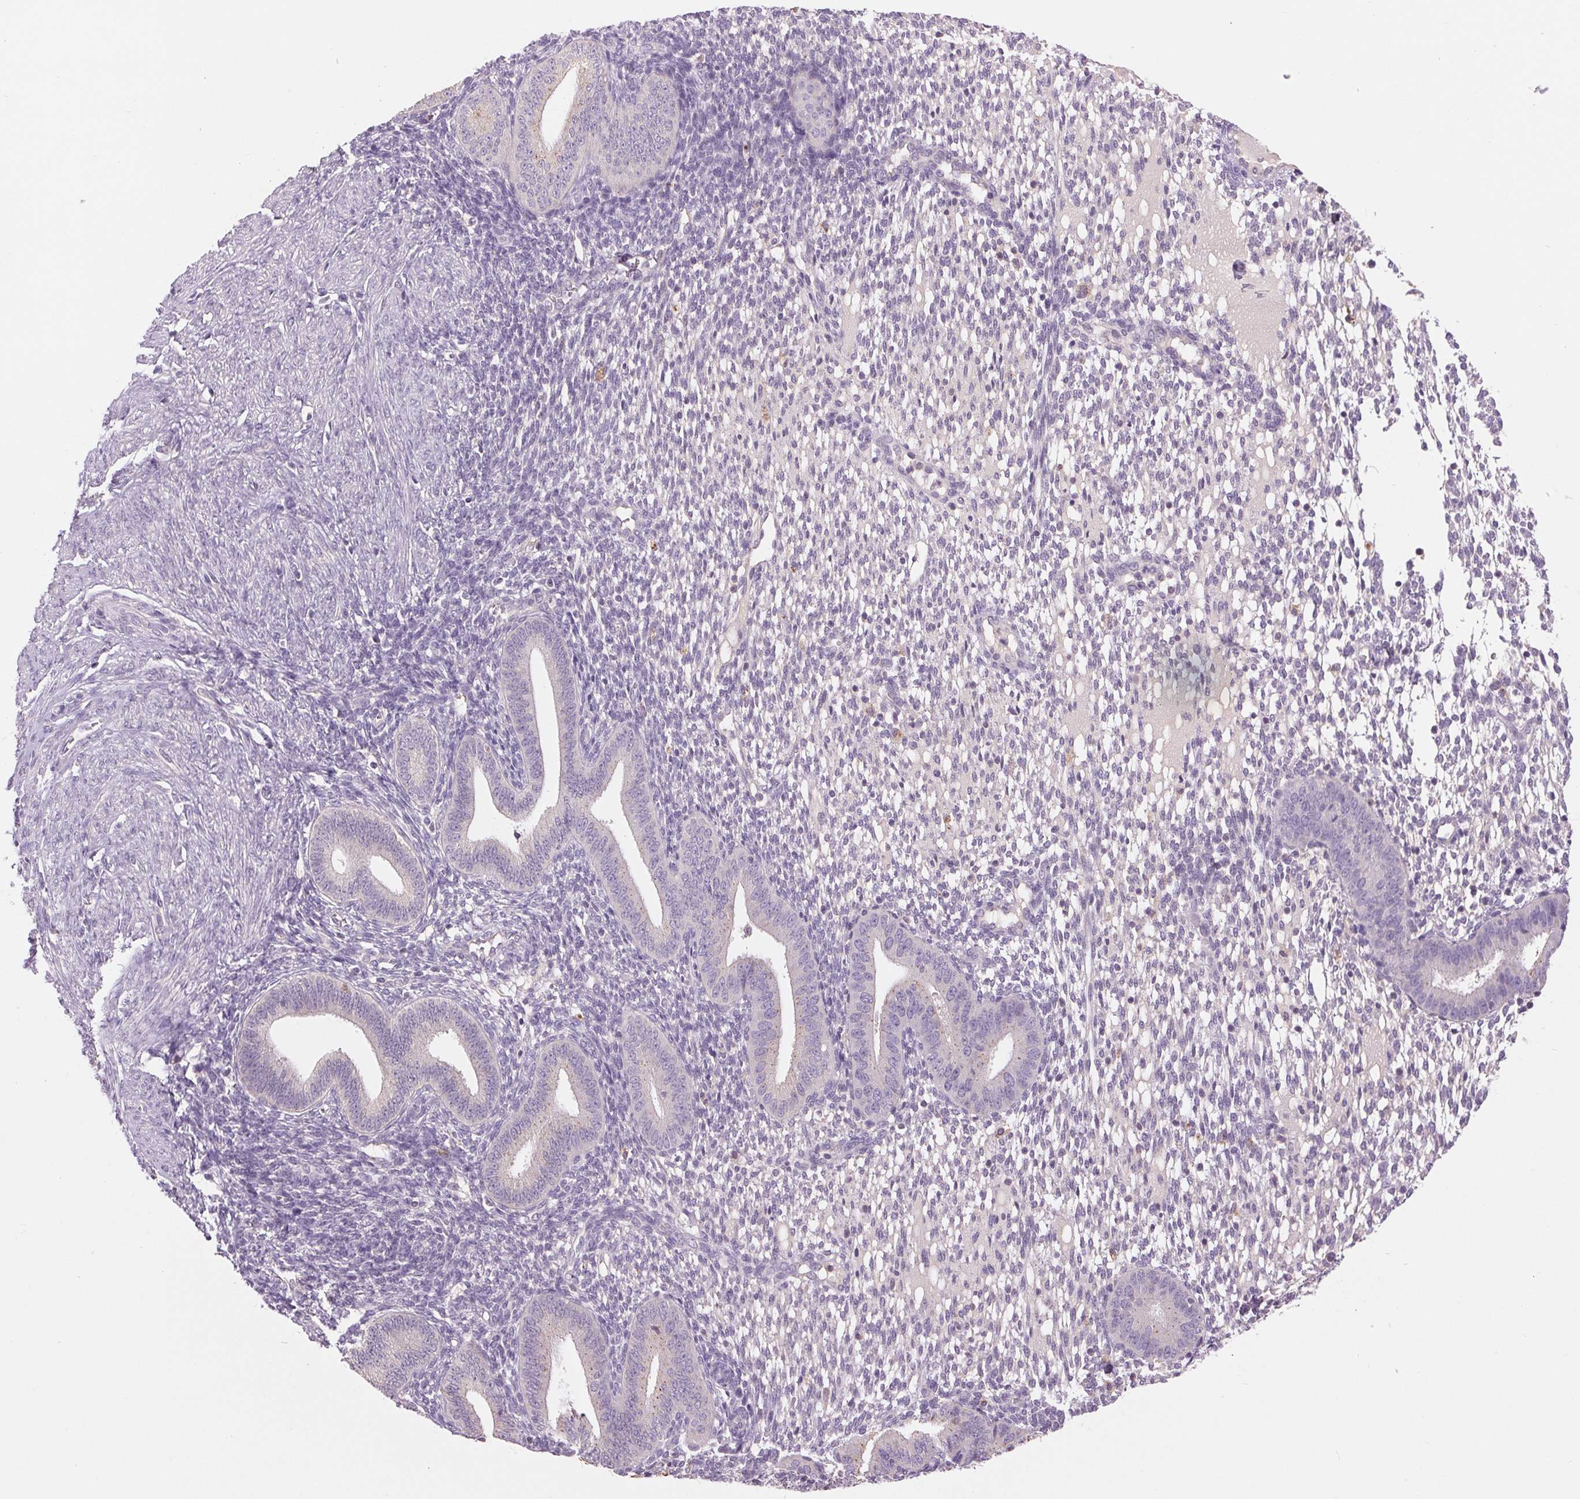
{"staining": {"intensity": "negative", "quantity": "none", "location": "none"}, "tissue": "endometrium", "cell_type": "Cells in endometrial stroma", "image_type": "normal", "snomed": [{"axis": "morphology", "description": "Normal tissue, NOS"}, {"axis": "topography", "description": "Endometrium"}], "caption": "A high-resolution histopathology image shows immunohistochemistry (IHC) staining of normal endometrium, which reveals no significant positivity in cells in endometrial stroma.", "gene": "FXYD4", "patient": {"sex": "female", "age": 40}}